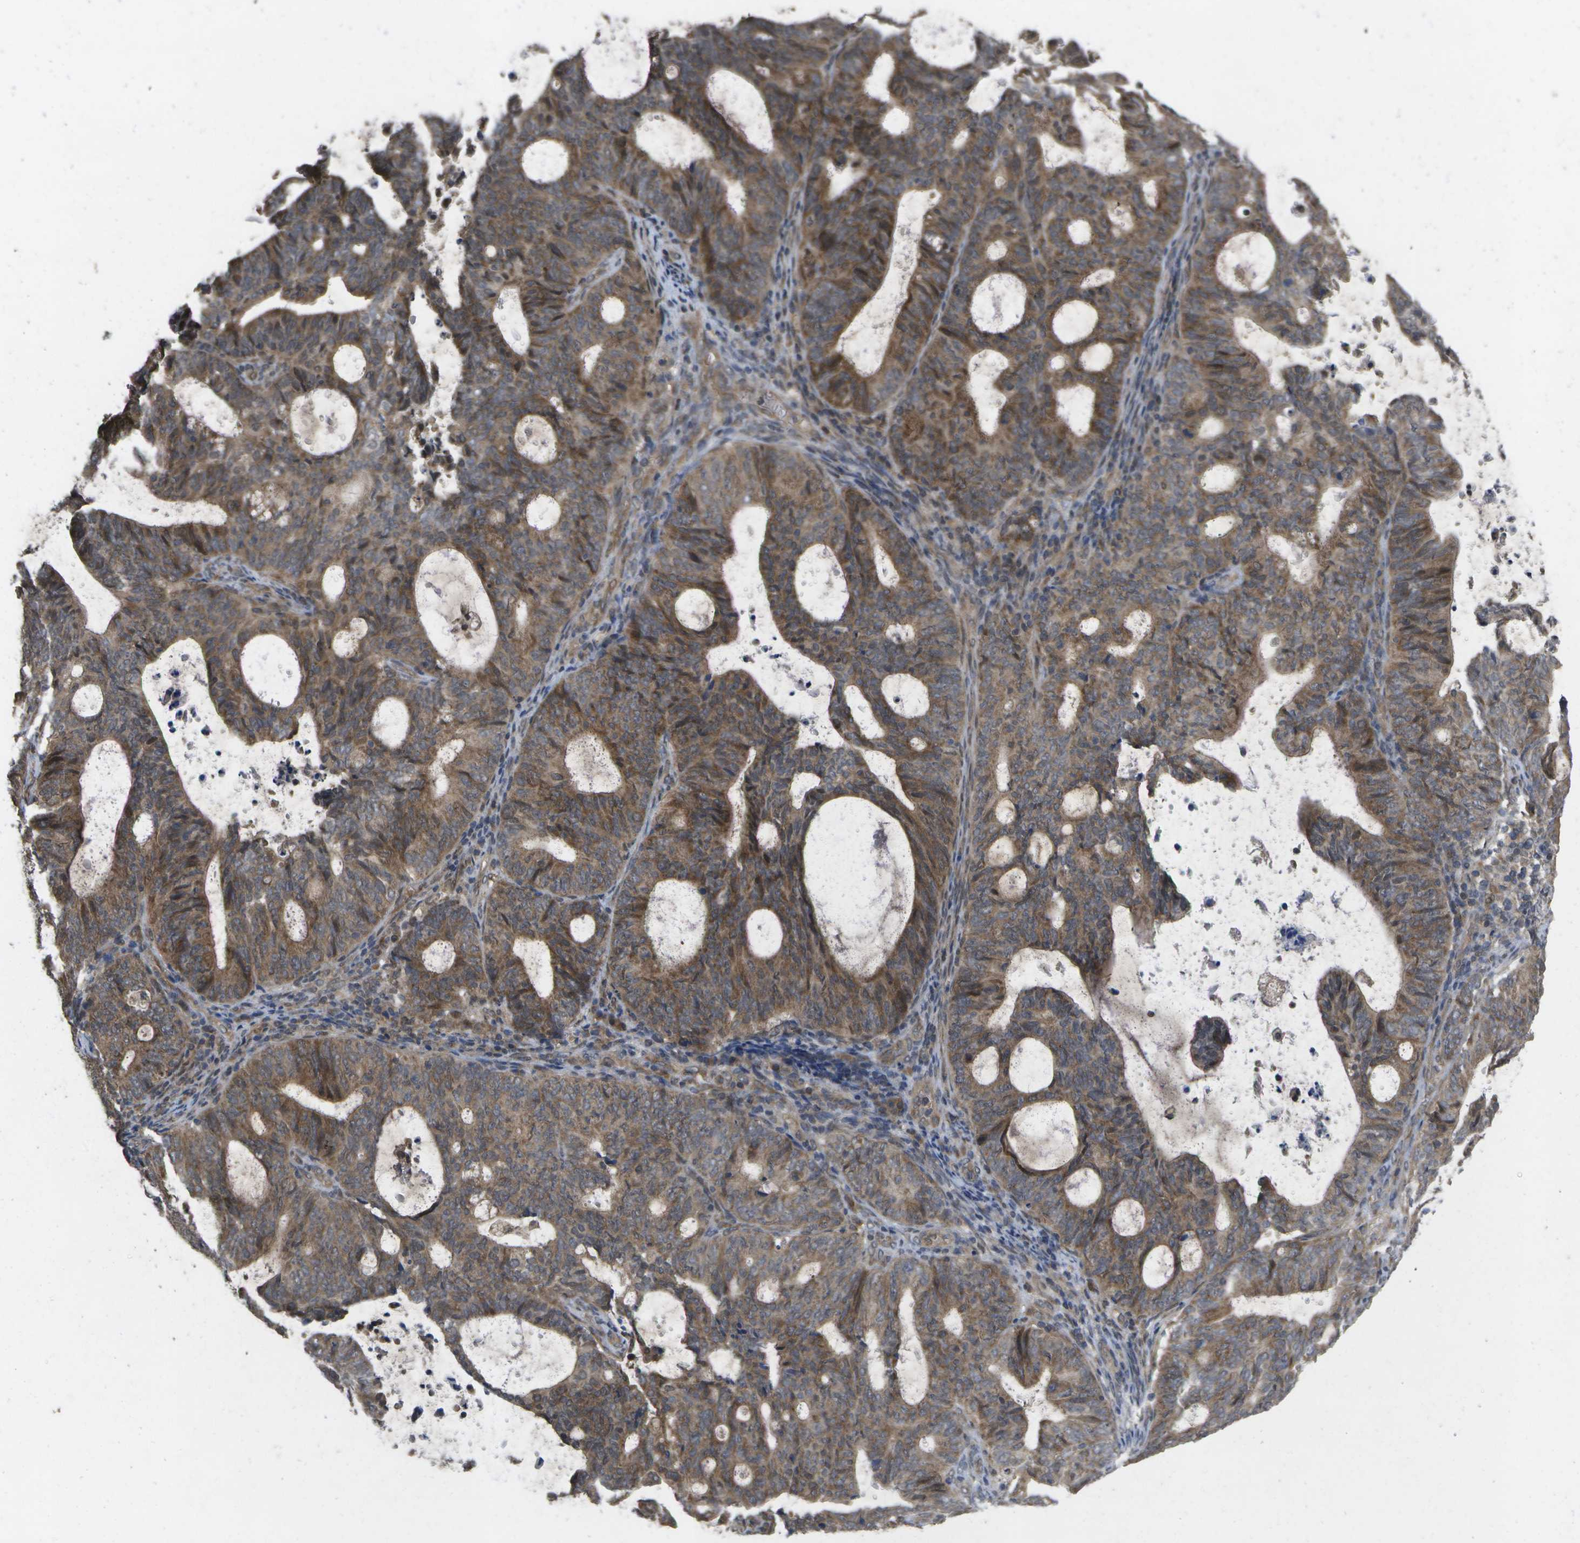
{"staining": {"intensity": "moderate", "quantity": ">75%", "location": "cytoplasmic/membranous"}, "tissue": "endometrial cancer", "cell_type": "Tumor cells", "image_type": "cancer", "snomed": [{"axis": "morphology", "description": "Adenocarcinoma, NOS"}, {"axis": "topography", "description": "Uterus"}], "caption": "Endometrial cancer (adenocarcinoma) stained with DAB (3,3'-diaminobenzidine) immunohistochemistry exhibits medium levels of moderate cytoplasmic/membranous expression in approximately >75% of tumor cells.", "gene": "ALAS1", "patient": {"sex": "female", "age": 83}}